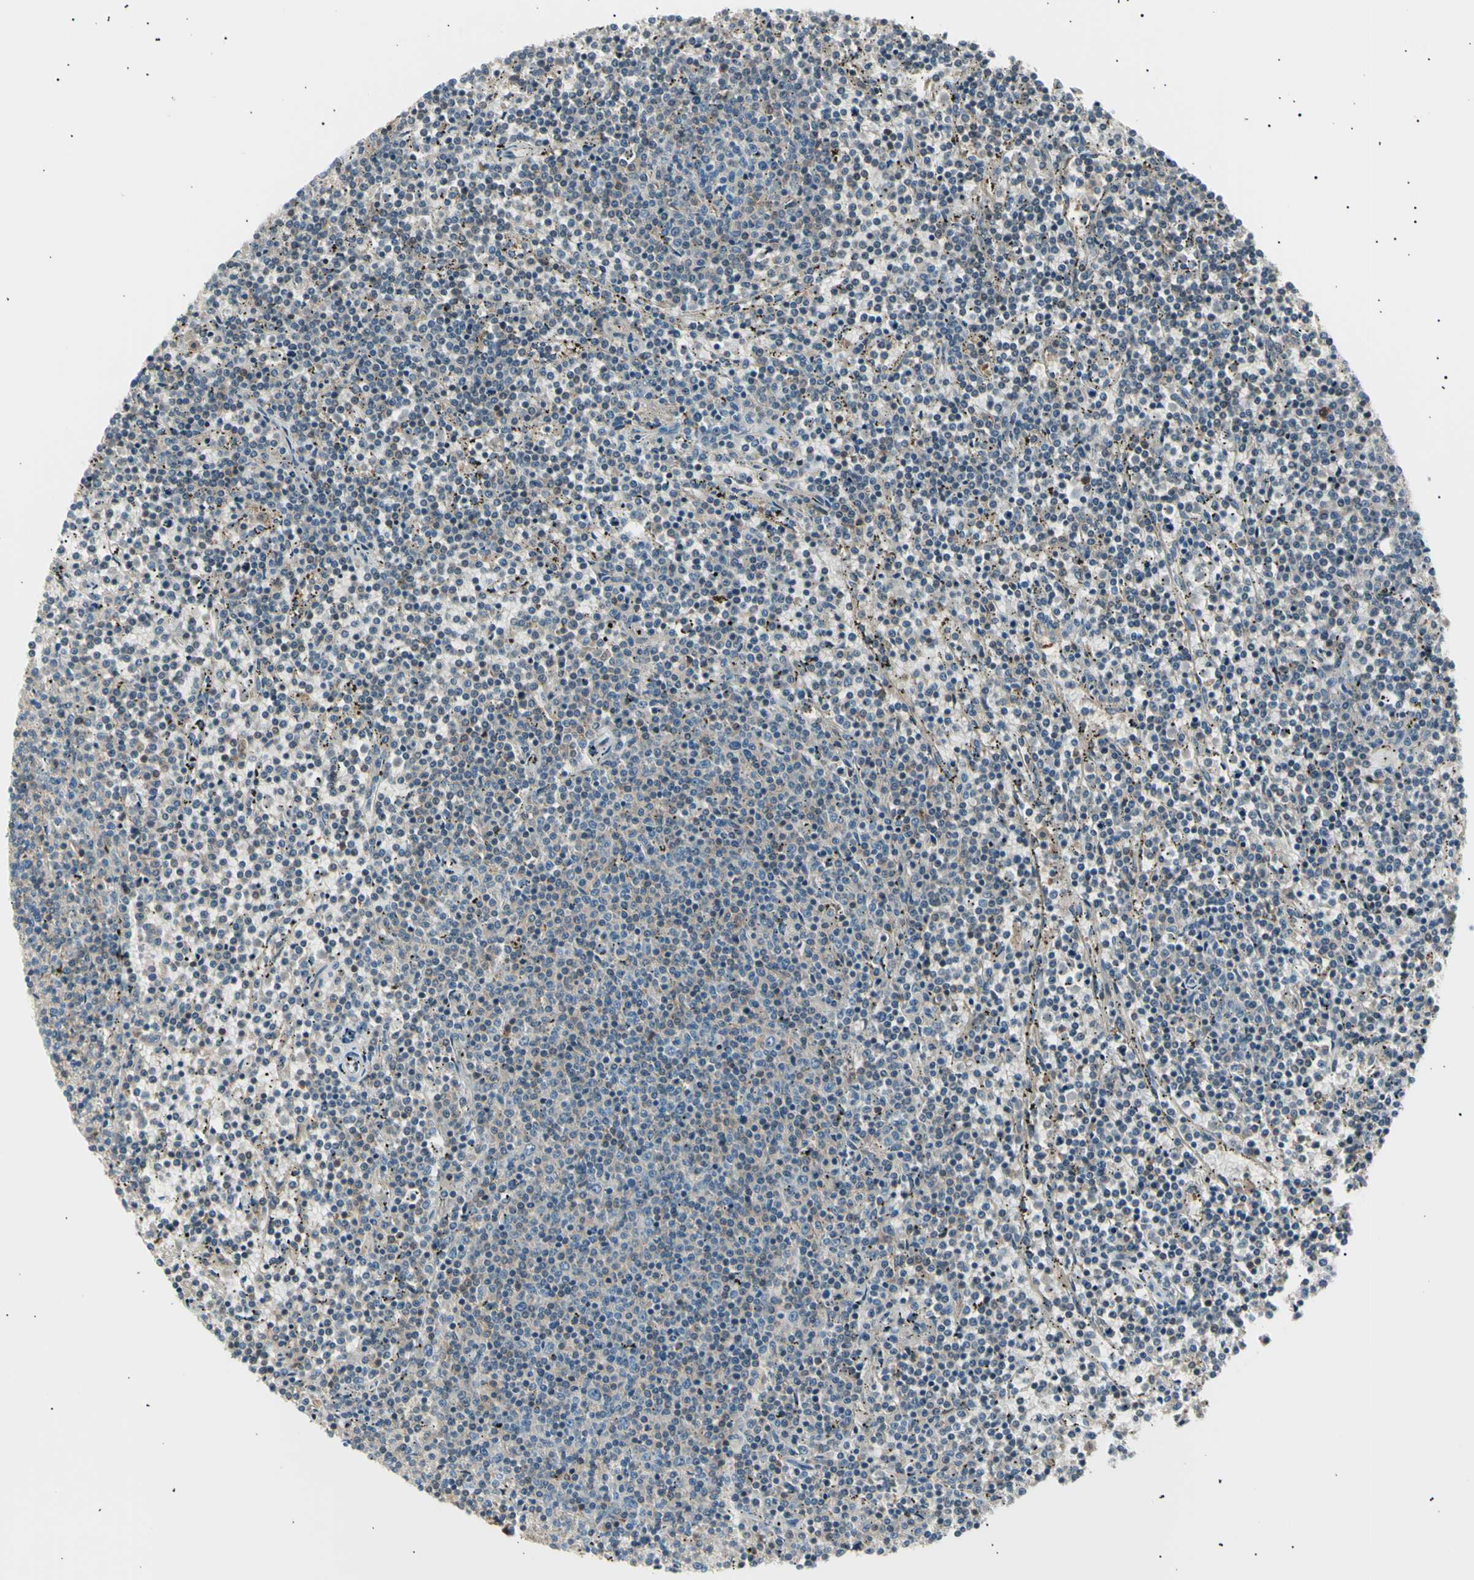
{"staining": {"intensity": "weak", "quantity": "<25%", "location": "cytoplasmic/membranous"}, "tissue": "lymphoma", "cell_type": "Tumor cells", "image_type": "cancer", "snomed": [{"axis": "morphology", "description": "Malignant lymphoma, non-Hodgkin's type, Low grade"}, {"axis": "topography", "description": "Spleen"}], "caption": "This is an immunohistochemistry (IHC) histopathology image of lymphoma. There is no positivity in tumor cells.", "gene": "LHPP", "patient": {"sex": "female", "age": 50}}